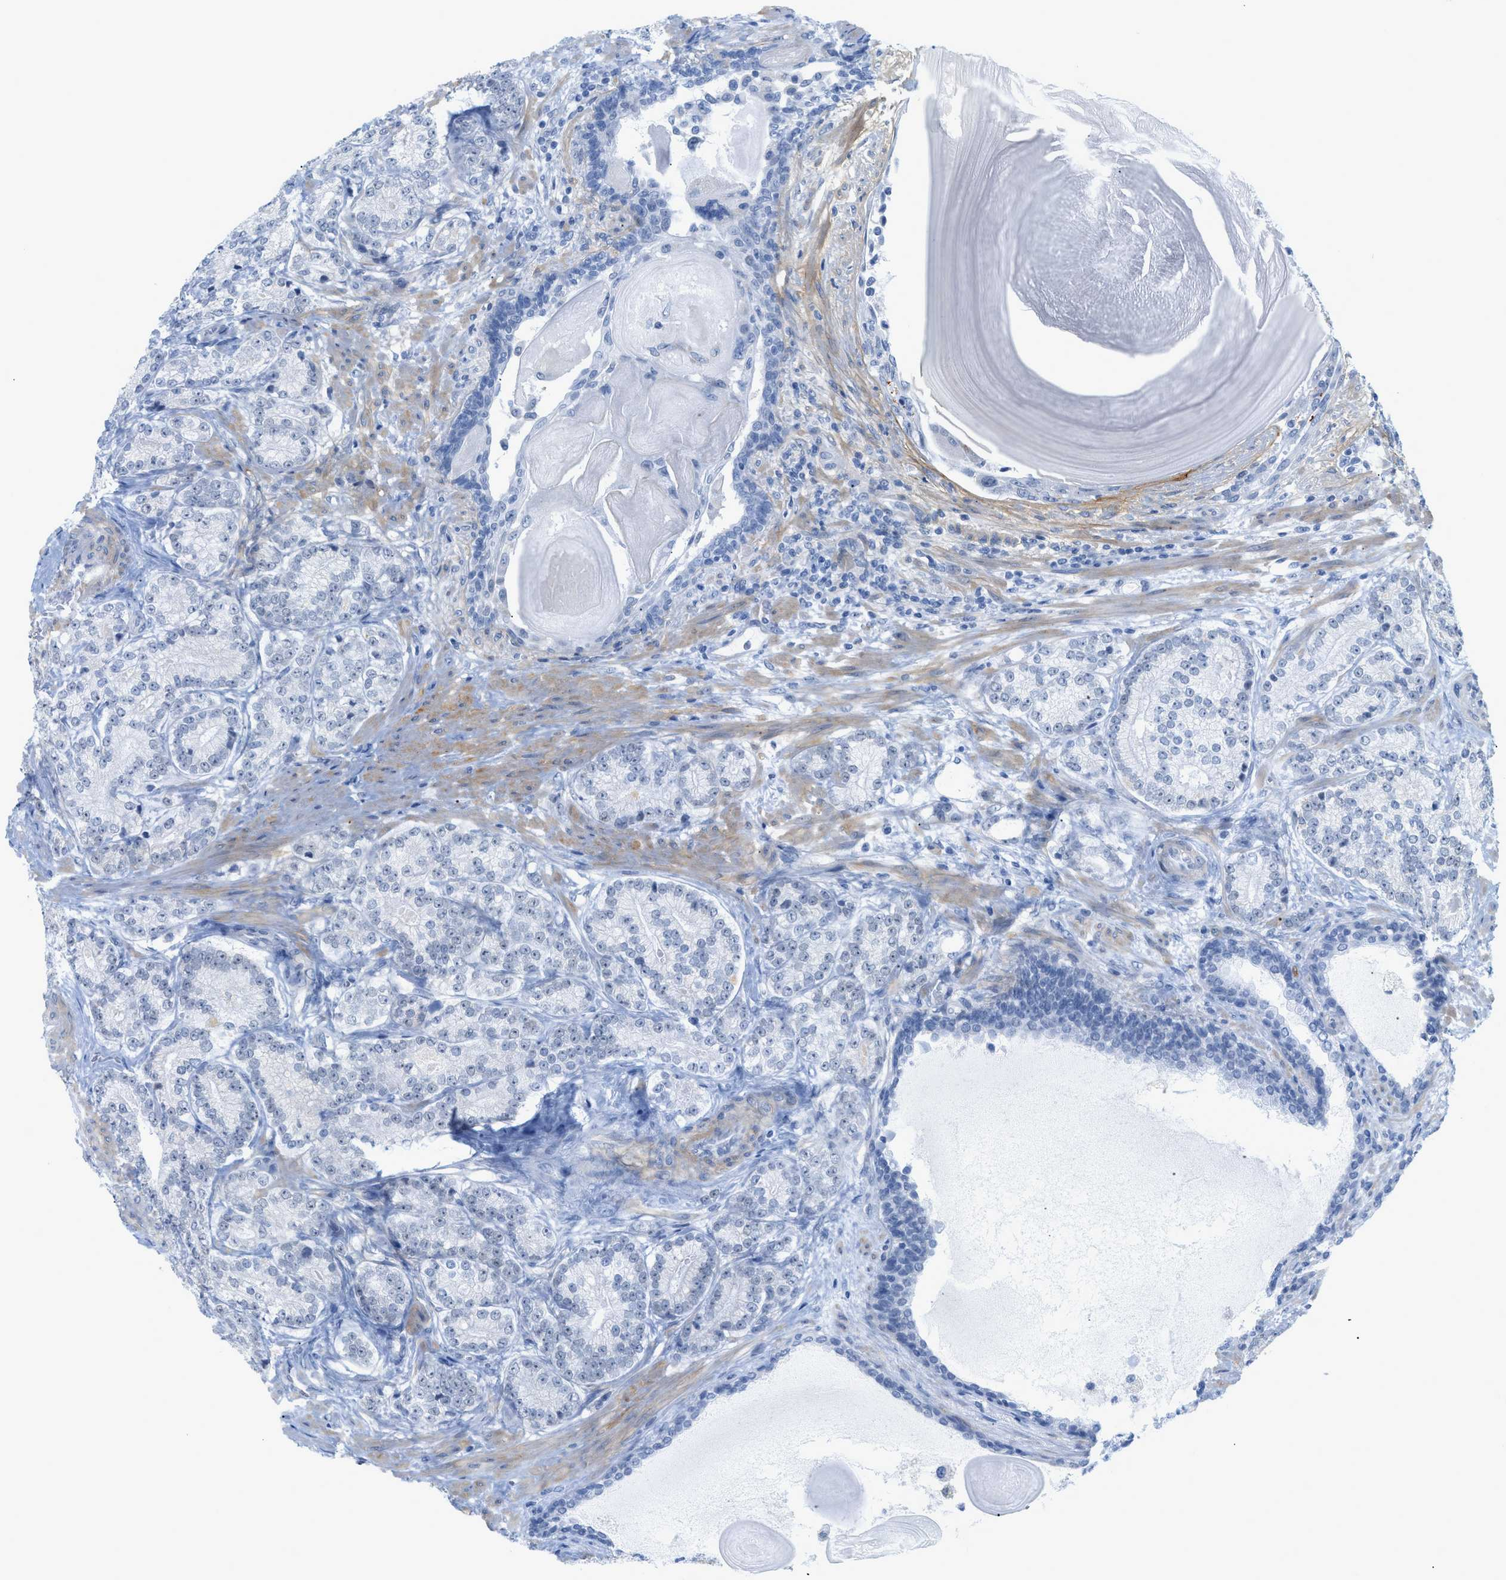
{"staining": {"intensity": "negative", "quantity": "none", "location": "none"}, "tissue": "prostate cancer", "cell_type": "Tumor cells", "image_type": "cancer", "snomed": [{"axis": "morphology", "description": "Adenocarcinoma, High grade"}, {"axis": "topography", "description": "Prostate"}], "caption": "Tumor cells are negative for brown protein staining in prostate cancer (adenocarcinoma (high-grade)).", "gene": "HLTF", "patient": {"sex": "male", "age": 61}}